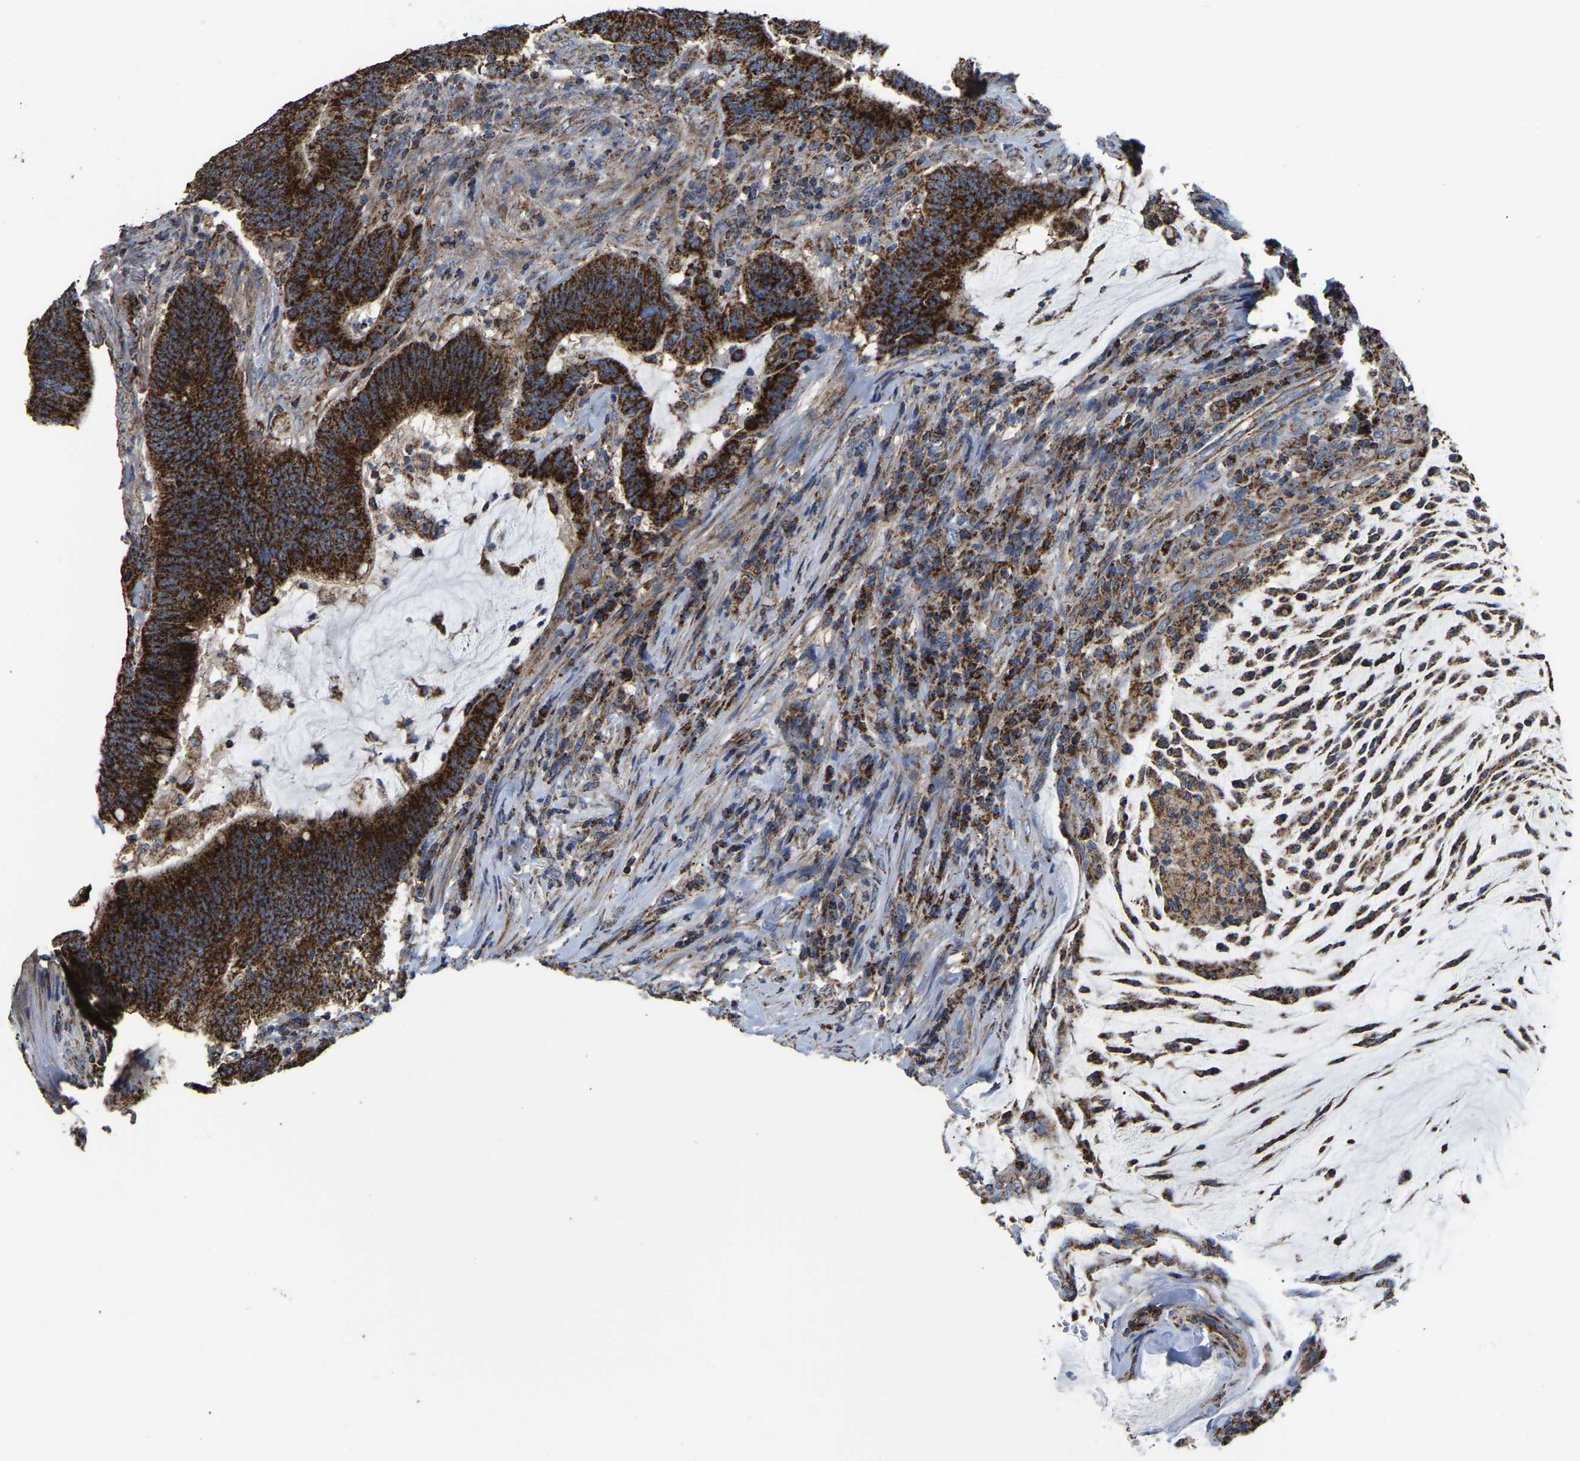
{"staining": {"intensity": "strong", "quantity": ">75%", "location": "cytoplasmic/membranous"}, "tissue": "colorectal cancer", "cell_type": "Tumor cells", "image_type": "cancer", "snomed": [{"axis": "morphology", "description": "Normal tissue, NOS"}, {"axis": "morphology", "description": "Adenocarcinoma, NOS"}, {"axis": "topography", "description": "Colon"}], "caption": "Colorectal cancer (adenocarcinoma) was stained to show a protein in brown. There is high levels of strong cytoplasmic/membranous positivity in about >75% of tumor cells. Using DAB (brown) and hematoxylin (blue) stains, captured at high magnification using brightfield microscopy.", "gene": "ETFA", "patient": {"sex": "female", "age": 66}}